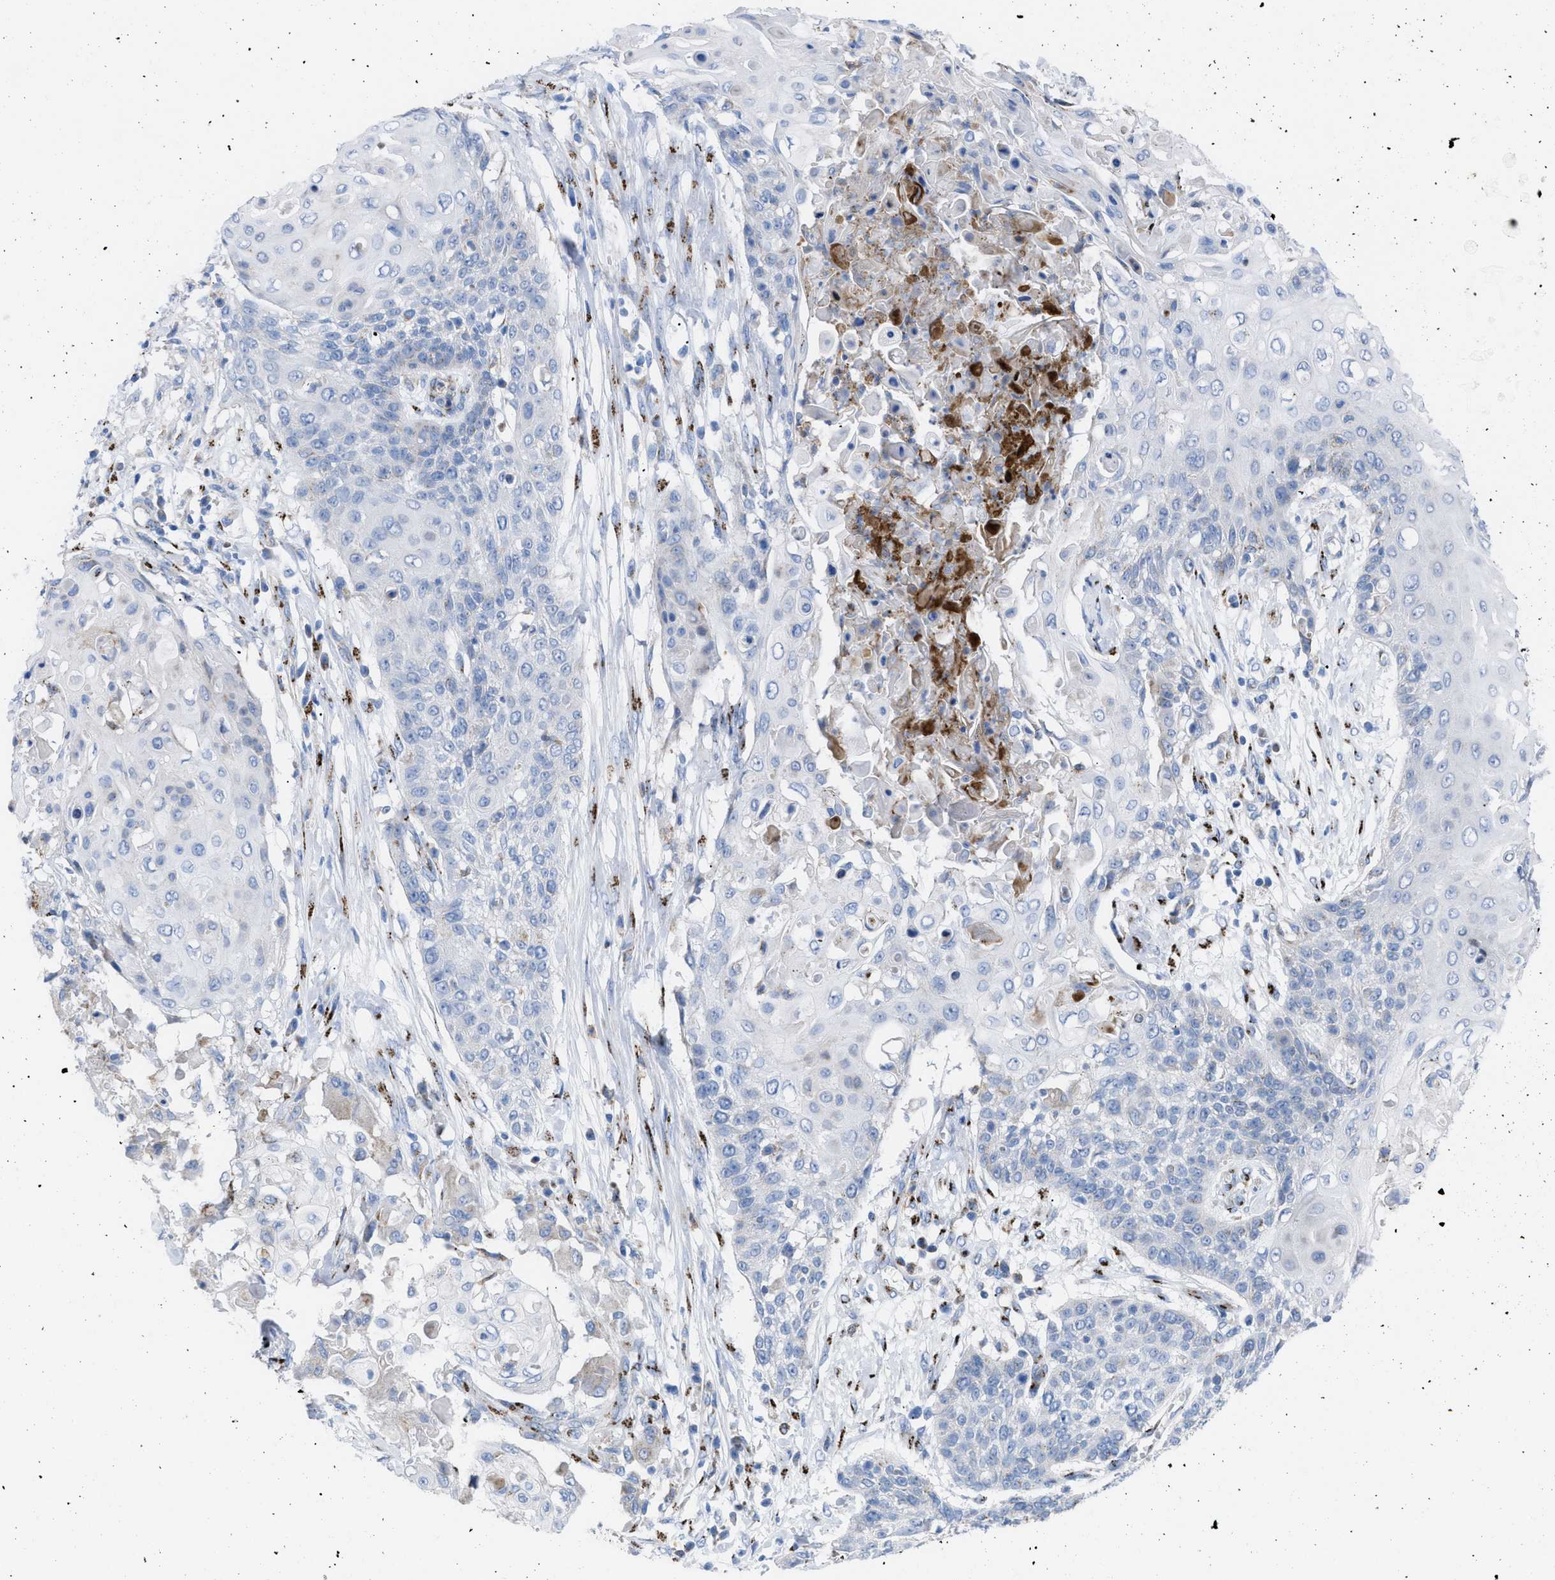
{"staining": {"intensity": "negative", "quantity": "none", "location": "none"}, "tissue": "cervical cancer", "cell_type": "Tumor cells", "image_type": "cancer", "snomed": [{"axis": "morphology", "description": "Squamous cell carcinoma, NOS"}, {"axis": "topography", "description": "Cervix"}], "caption": "Tumor cells are negative for brown protein staining in cervical cancer. (Brightfield microscopy of DAB immunohistochemistry (IHC) at high magnification).", "gene": "TMEM17", "patient": {"sex": "female", "age": 39}}